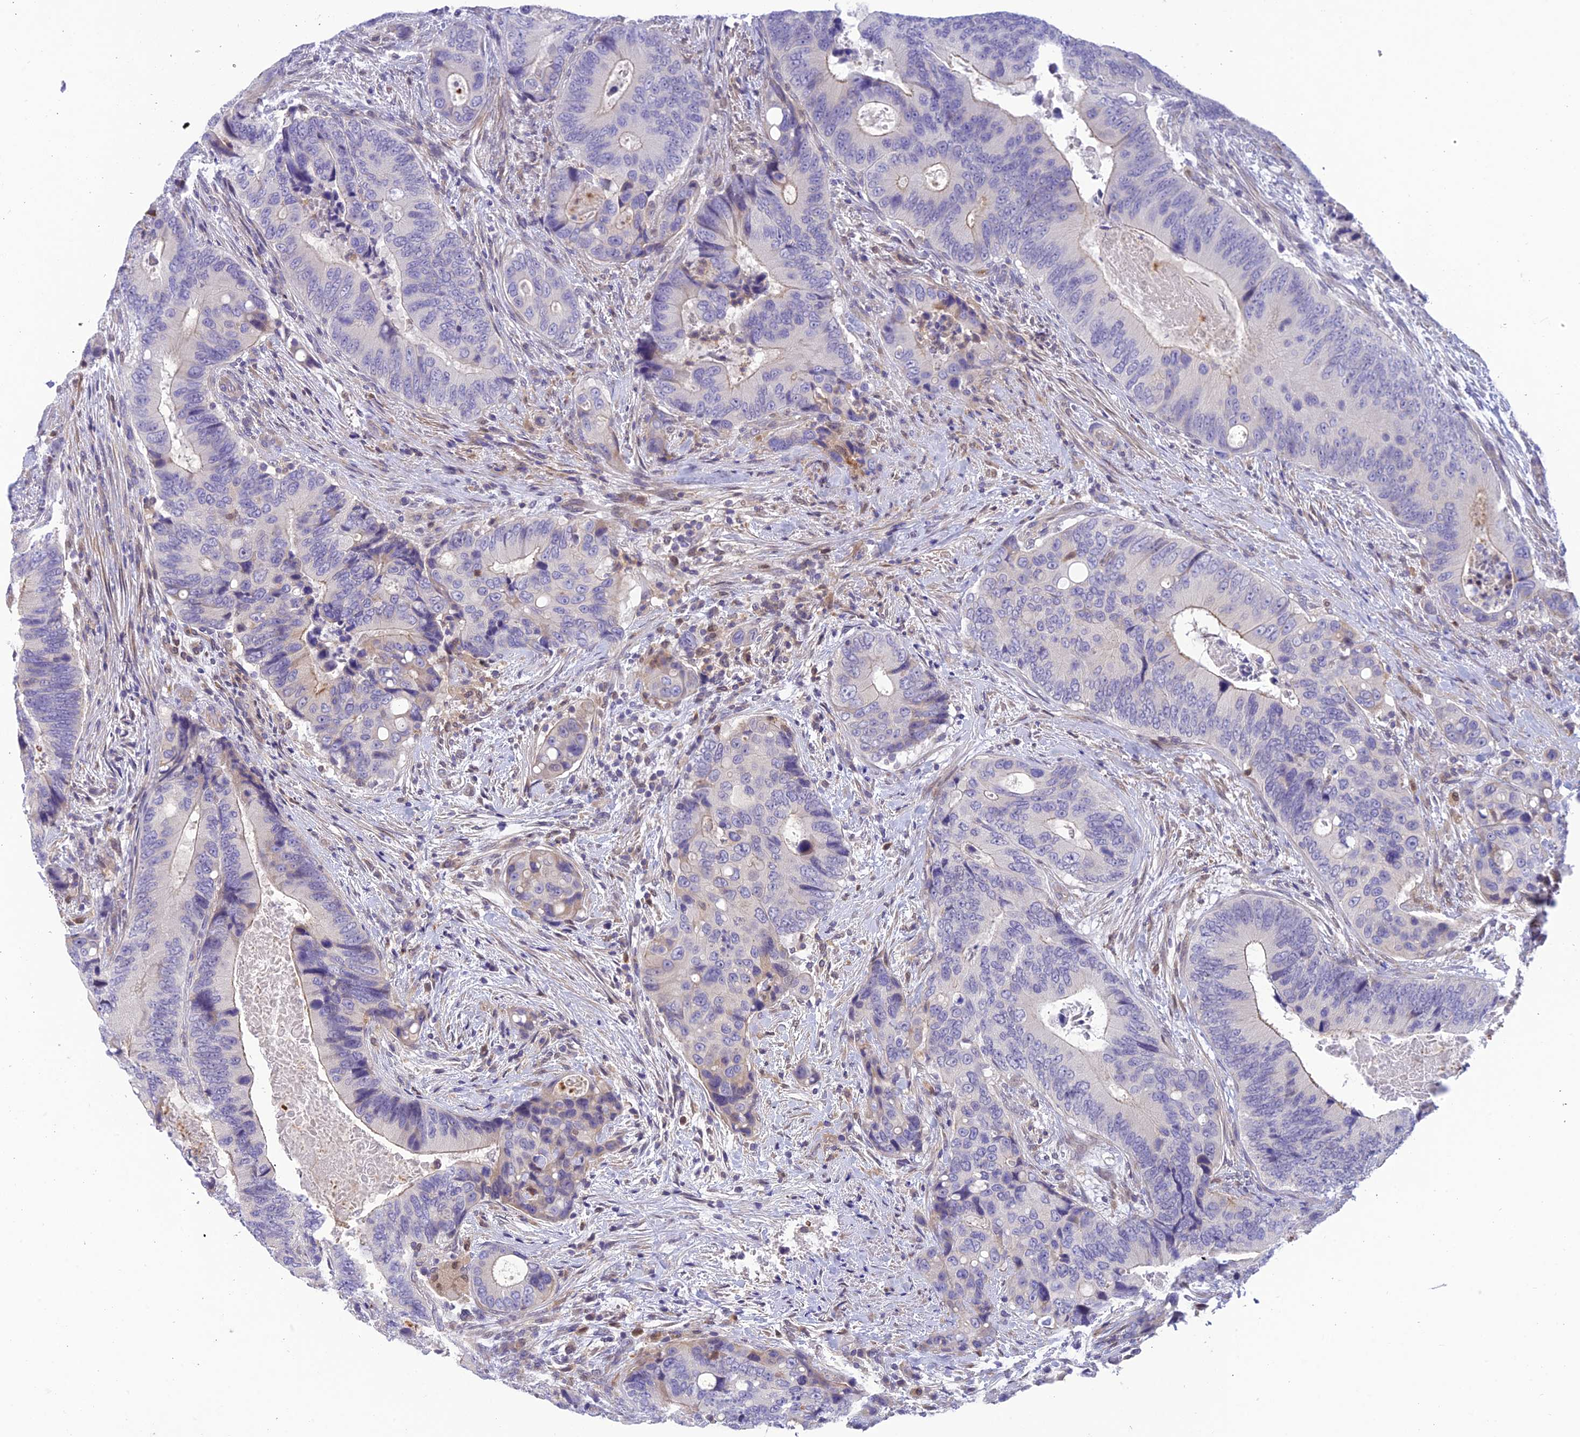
{"staining": {"intensity": "negative", "quantity": "none", "location": "none"}, "tissue": "colorectal cancer", "cell_type": "Tumor cells", "image_type": "cancer", "snomed": [{"axis": "morphology", "description": "Adenocarcinoma, NOS"}, {"axis": "topography", "description": "Colon"}], "caption": "Colorectal cancer was stained to show a protein in brown. There is no significant expression in tumor cells. The staining was performed using DAB (3,3'-diaminobenzidine) to visualize the protein expression in brown, while the nuclei were stained in blue with hematoxylin (Magnification: 20x).", "gene": "BMT2", "patient": {"sex": "male", "age": 84}}